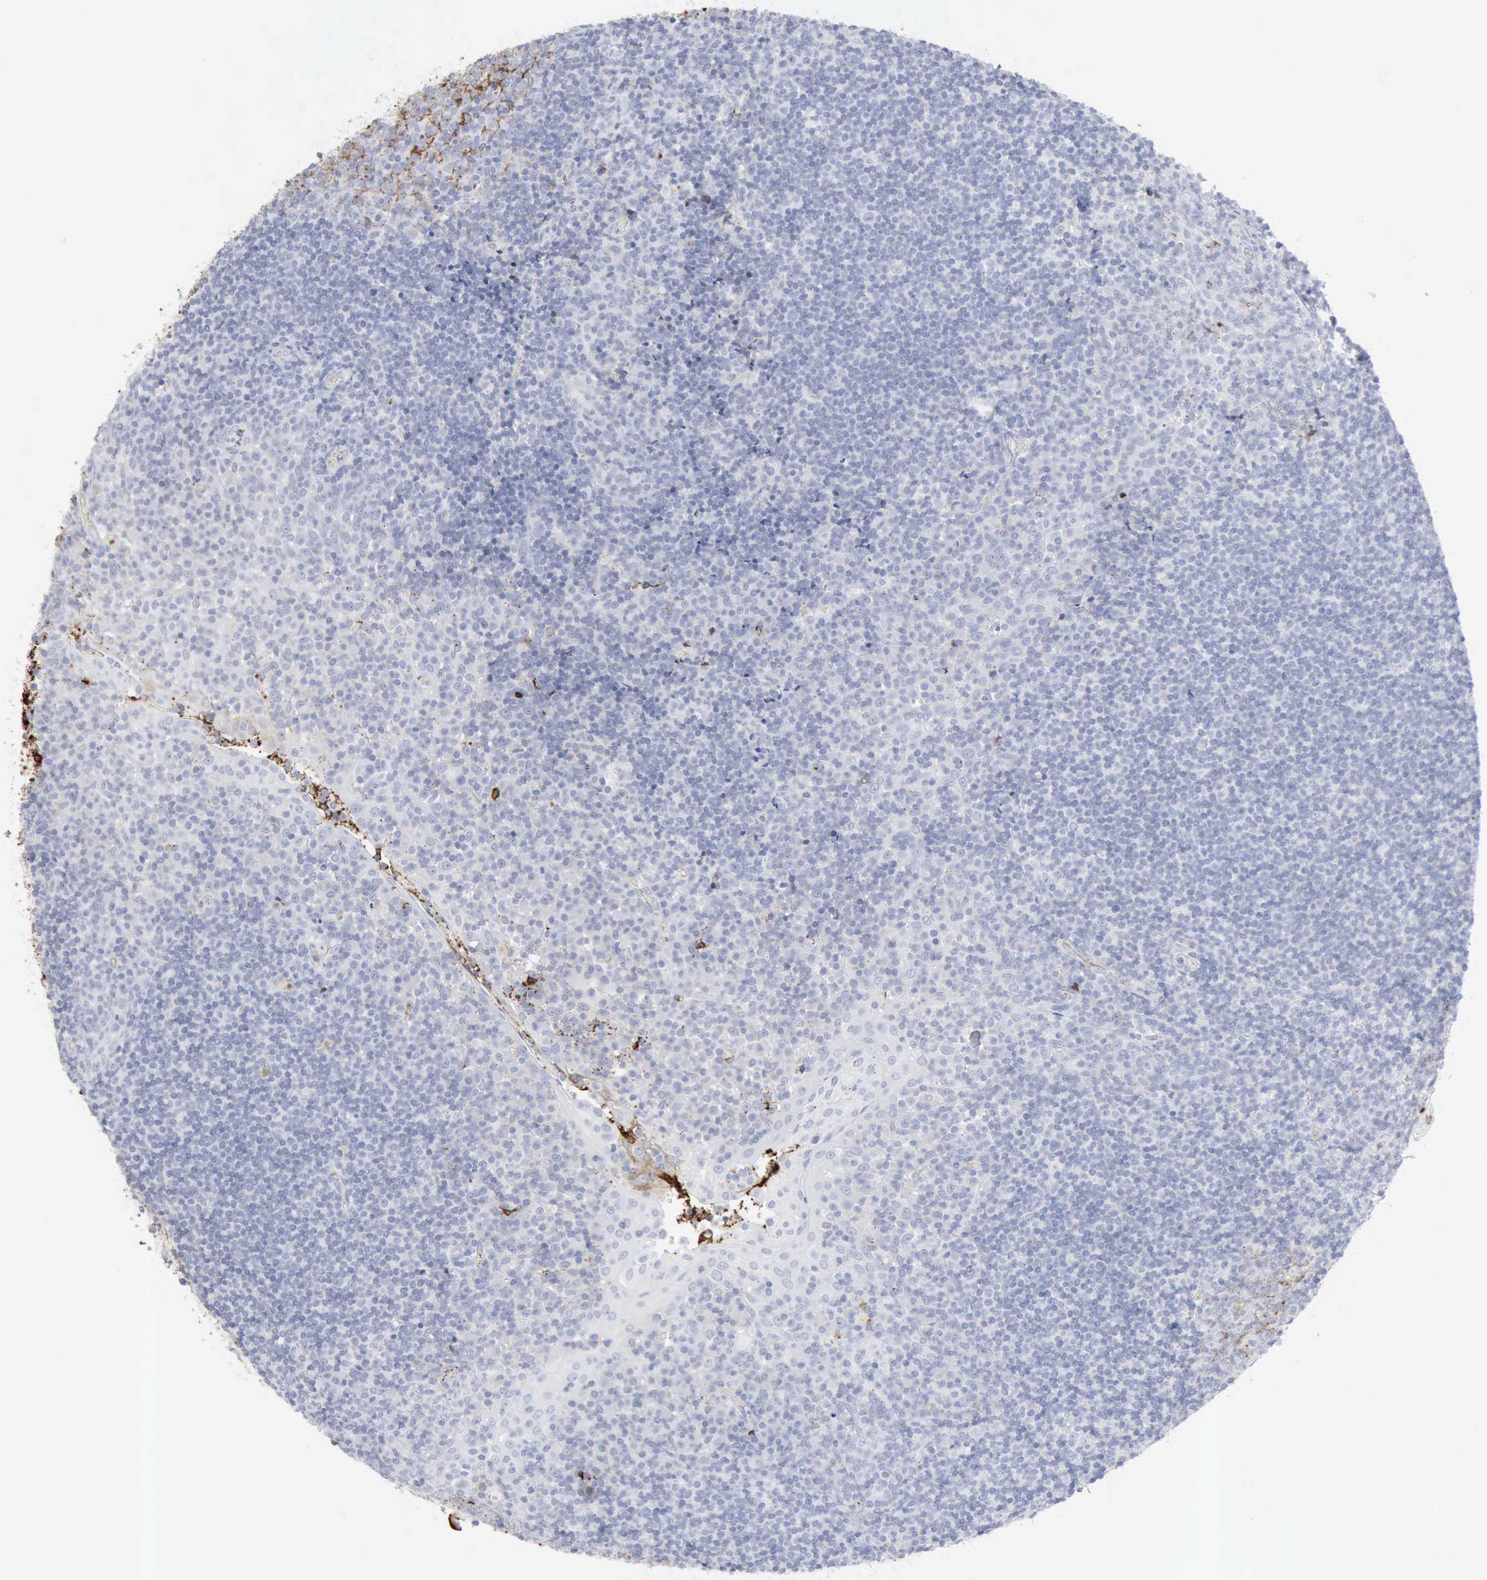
{"staining": {"intensity": "negative", "quantity": "none", "location": "none"}, "tissue": "tonsil", "cell_type": "Germinal center cells", "image_type": "normal", "snomed": [{"axis": "morphology", "description": "Normal tissue, NOS"}, {"axis": "topography", "description": "Tonsil"}], "caption": "High magnification brightfield microscopy of benign tonsil stained with DAB (brown) and counterstained with hematoxylin (blue): germinal center cells show no significant positivity.", "gene": "C4BPA", "patient": {"sex": "female", "age": 40}}